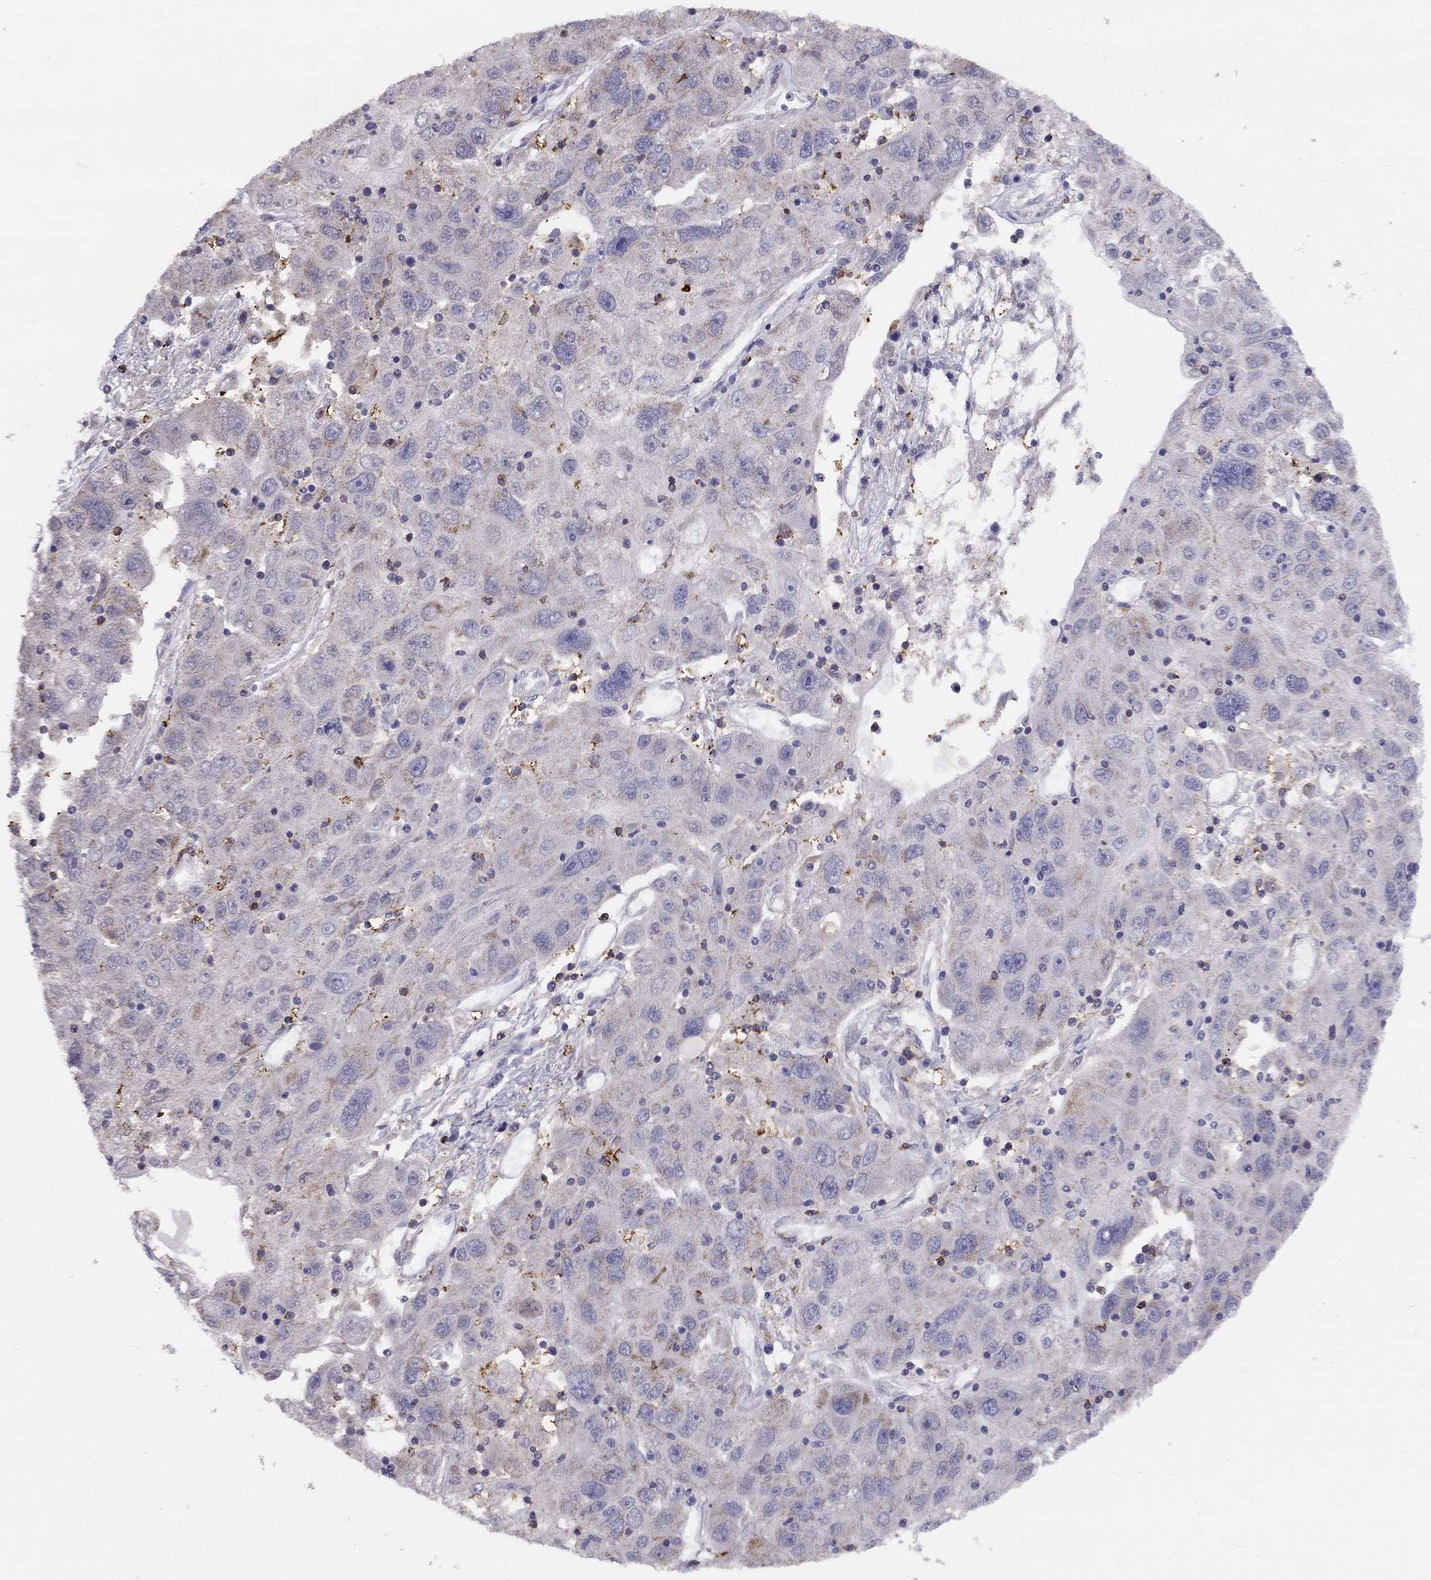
{"staining": {"intensity": "weak", "quantity": "<25%", "location": "cytoplasmic/membranous"}, "tissue": "stomach cancer", "cell_type": "Tumor cells", "image_type": "cancer", "snomed": [{"axis": "morphology", "description": "Adenocarcinoma, NOS"}, {"axis": "topography", "description": "Stomach"}], "caption": "Adenocarcinoma (stomach) was stained to show a protein in brown. There is no significant positivity in tumor cells.", "gene": "CITED1", "patient": {"sex": "male", "age": 56}}